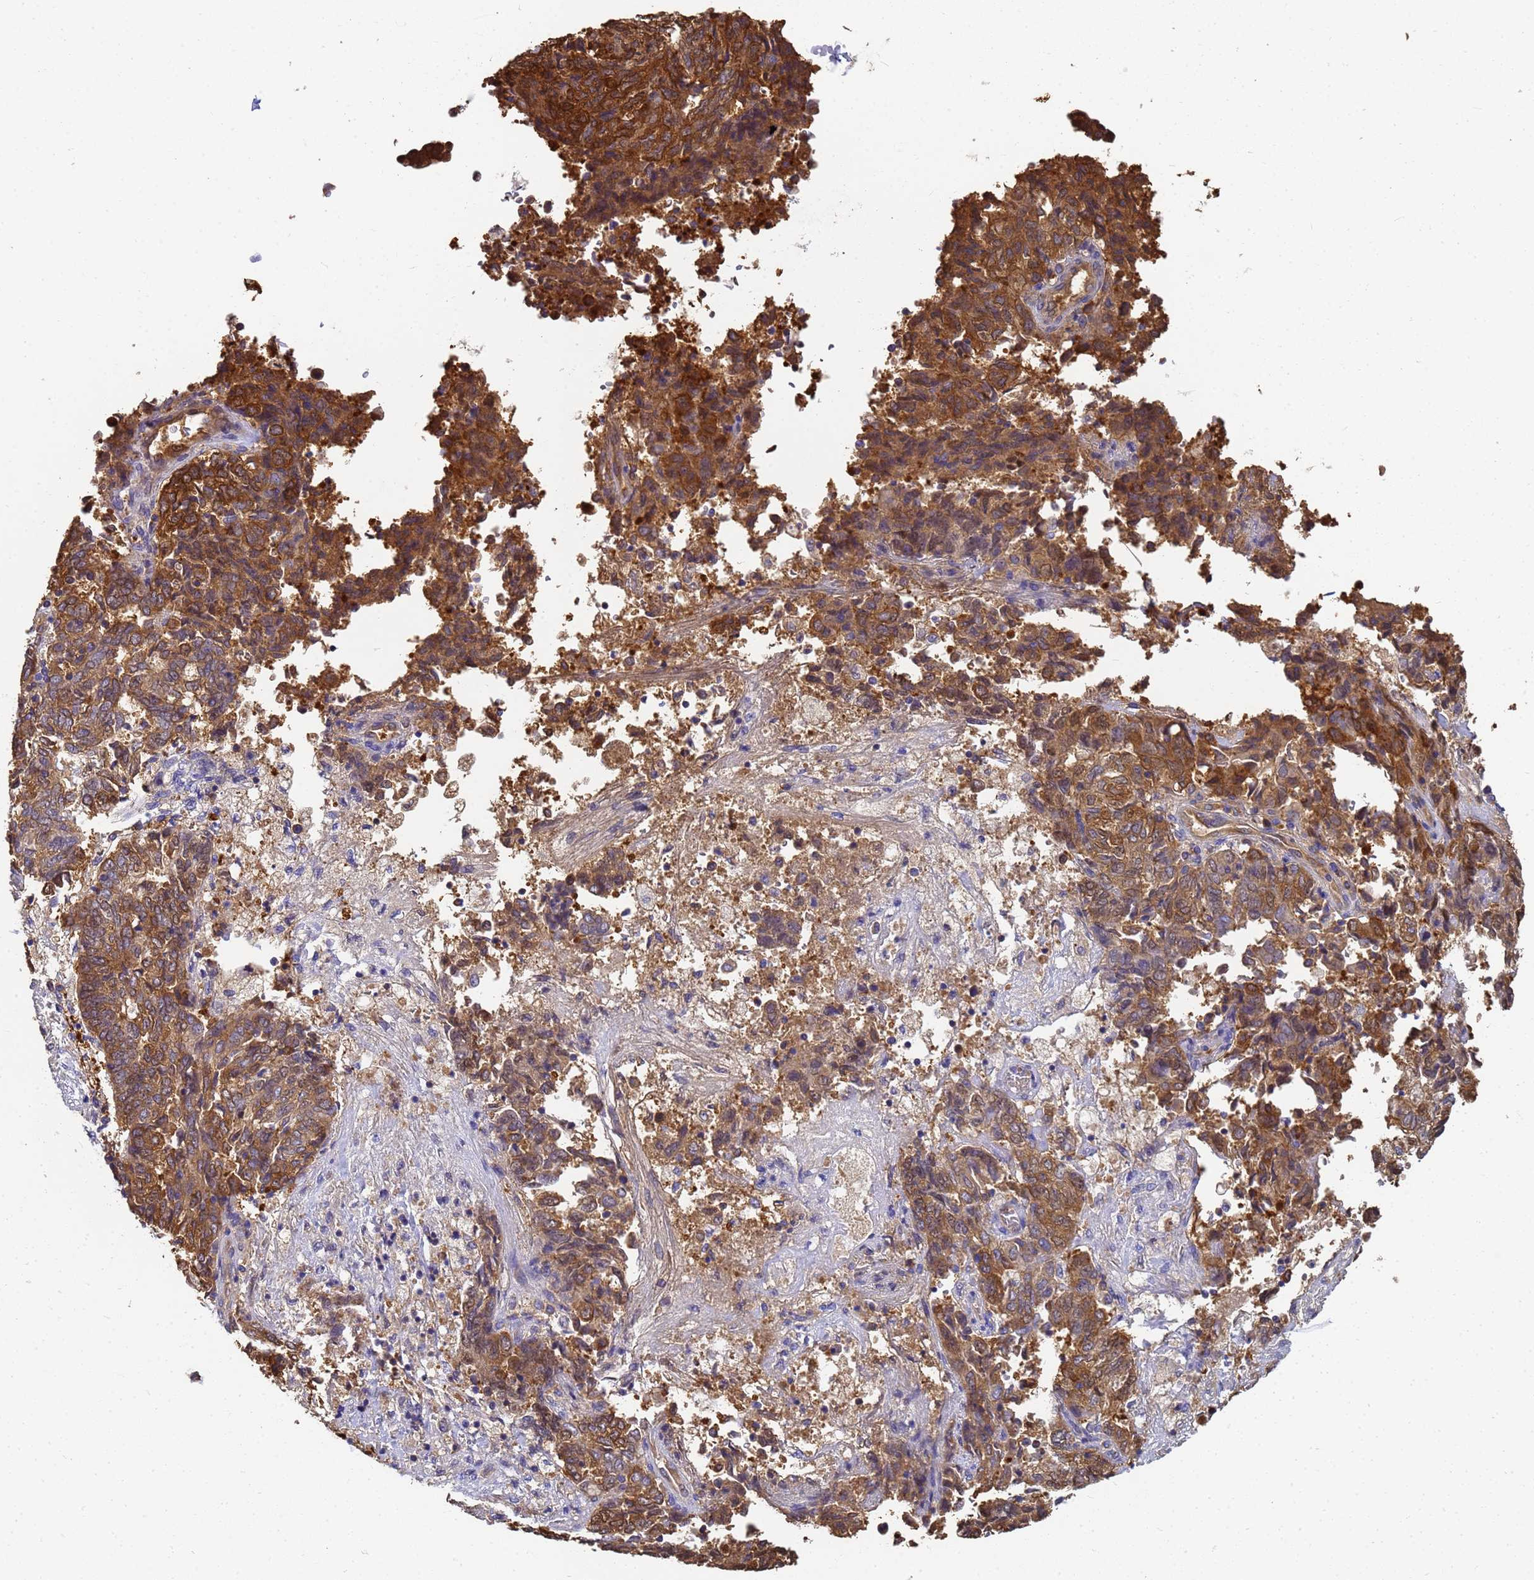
{"staining": {"intensity": "moderate", "quantity": ">75%", "location": "cytoplasmic/membranous"}, "tissue": "endometrial cancer", "cell_type": "Tumor cells", "image_type": "cancer", "snomed": [{"axis": "morphology", "description": "Adenocarcinoma, NOS"}, {"axis": "topography", "description": "Endometrium"}], "caption": "A brown stain labels moderate cytoplasmic/membranous positivity of a protein in human endometrial cancer (adenocarcinoma) tumor cells.", "gene": "NME1-NME2", "patient": {"sex": "female", "age": 80}}